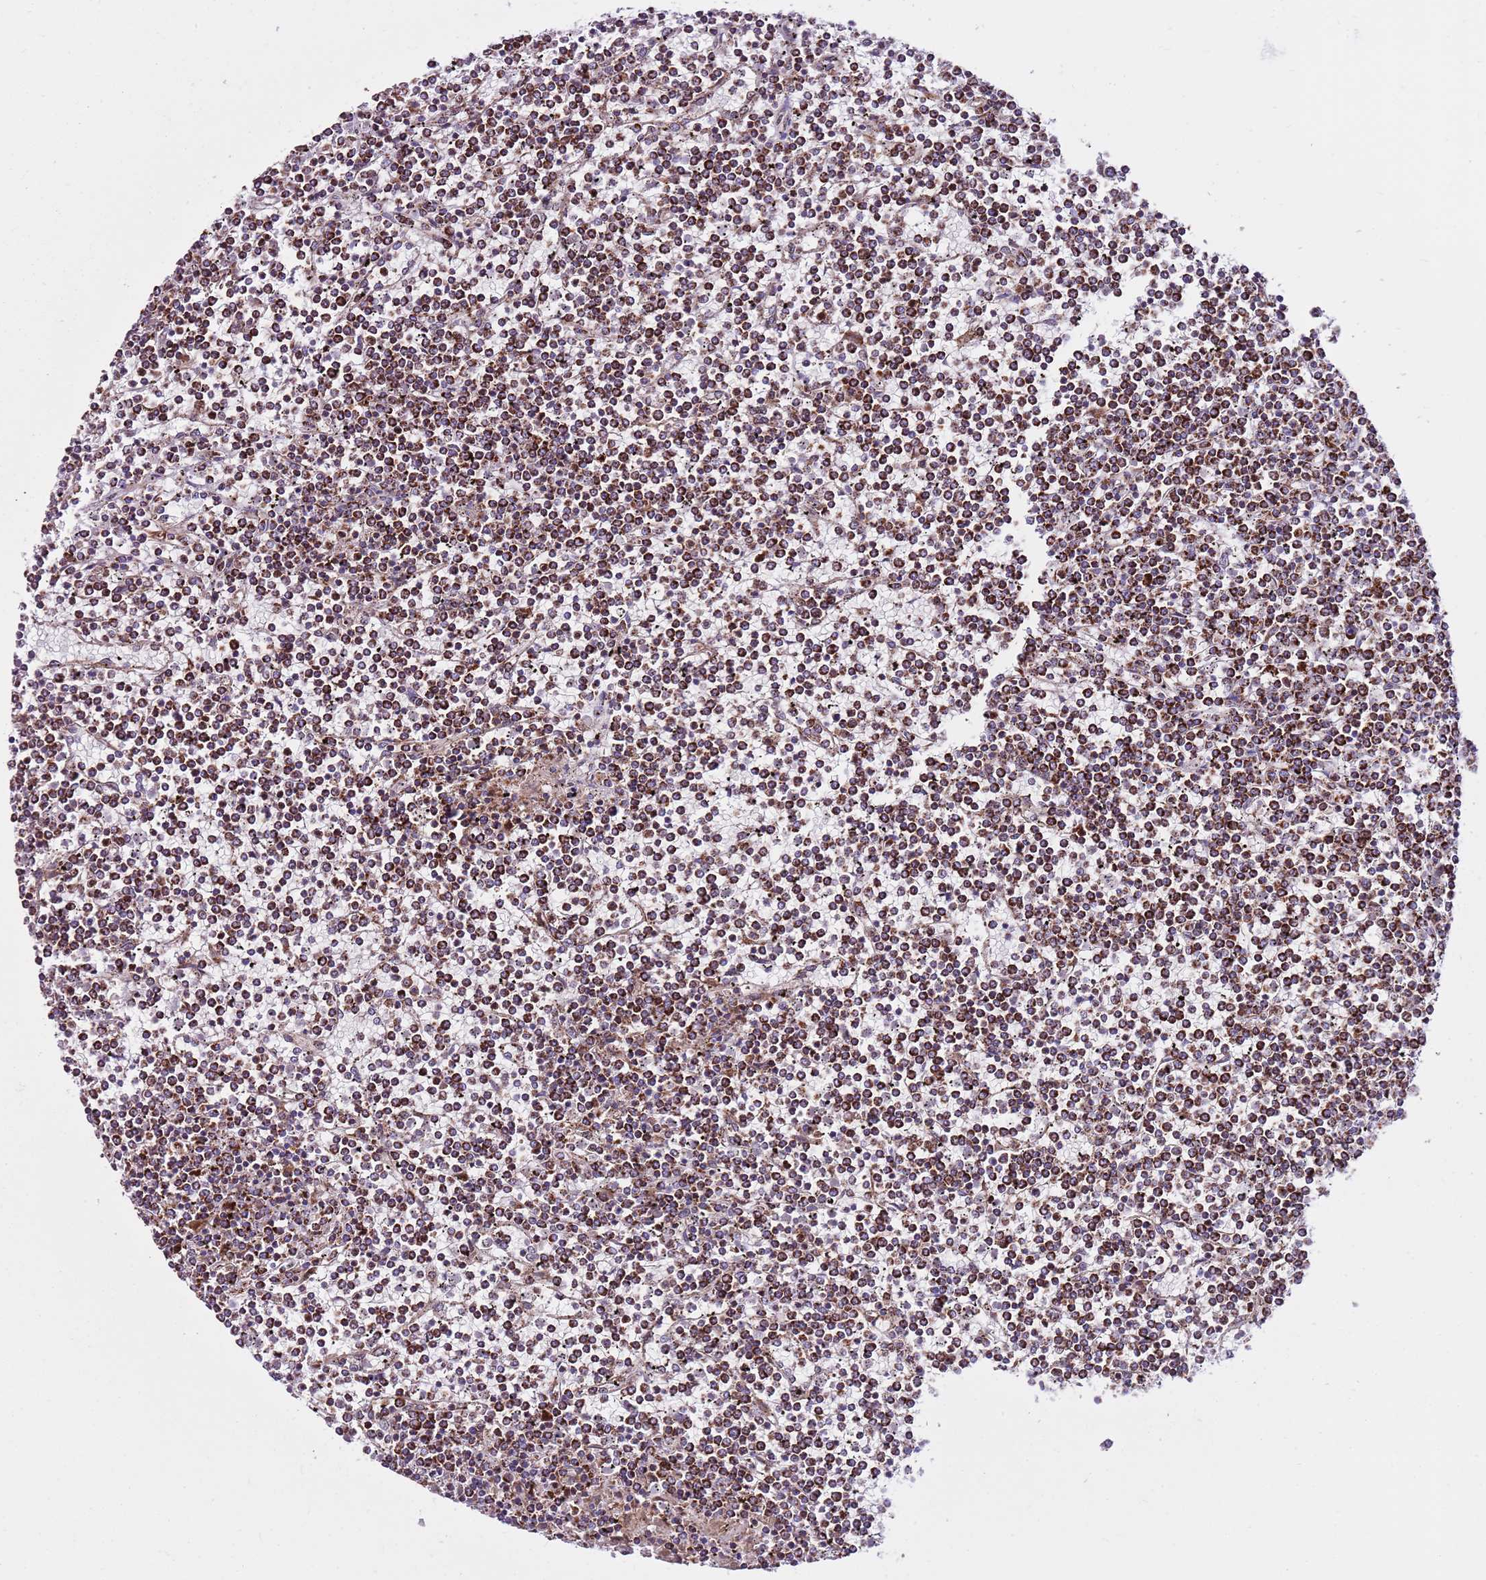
{"staining": {"intensity": "strong", "quantity": ">75%", "location": "cytoplasmic/membranous"}, "tissue": "lymphoma", "cell_type": "Tumor cells", "image_type": "cancer", "snomed": [{"axis": "morphology", "description": "Malignant lymphoma, non-Hodgkin's type, Low grade"}, {"axis": "topography", "description": "Spleen"}], "caption": "Immunohistochemistry (IHC) micrograph of neoplastic tissue: human lymphoma stained using immunohistochemistry exhibits high levels of strong protein expression localized specifically in the cytoplasmic/membranous of tumor cells, appearing as a cytoplasmic/membranous brown color.", "gene": "HECTD4", "patient": {"sex": "female", "age": 19}}